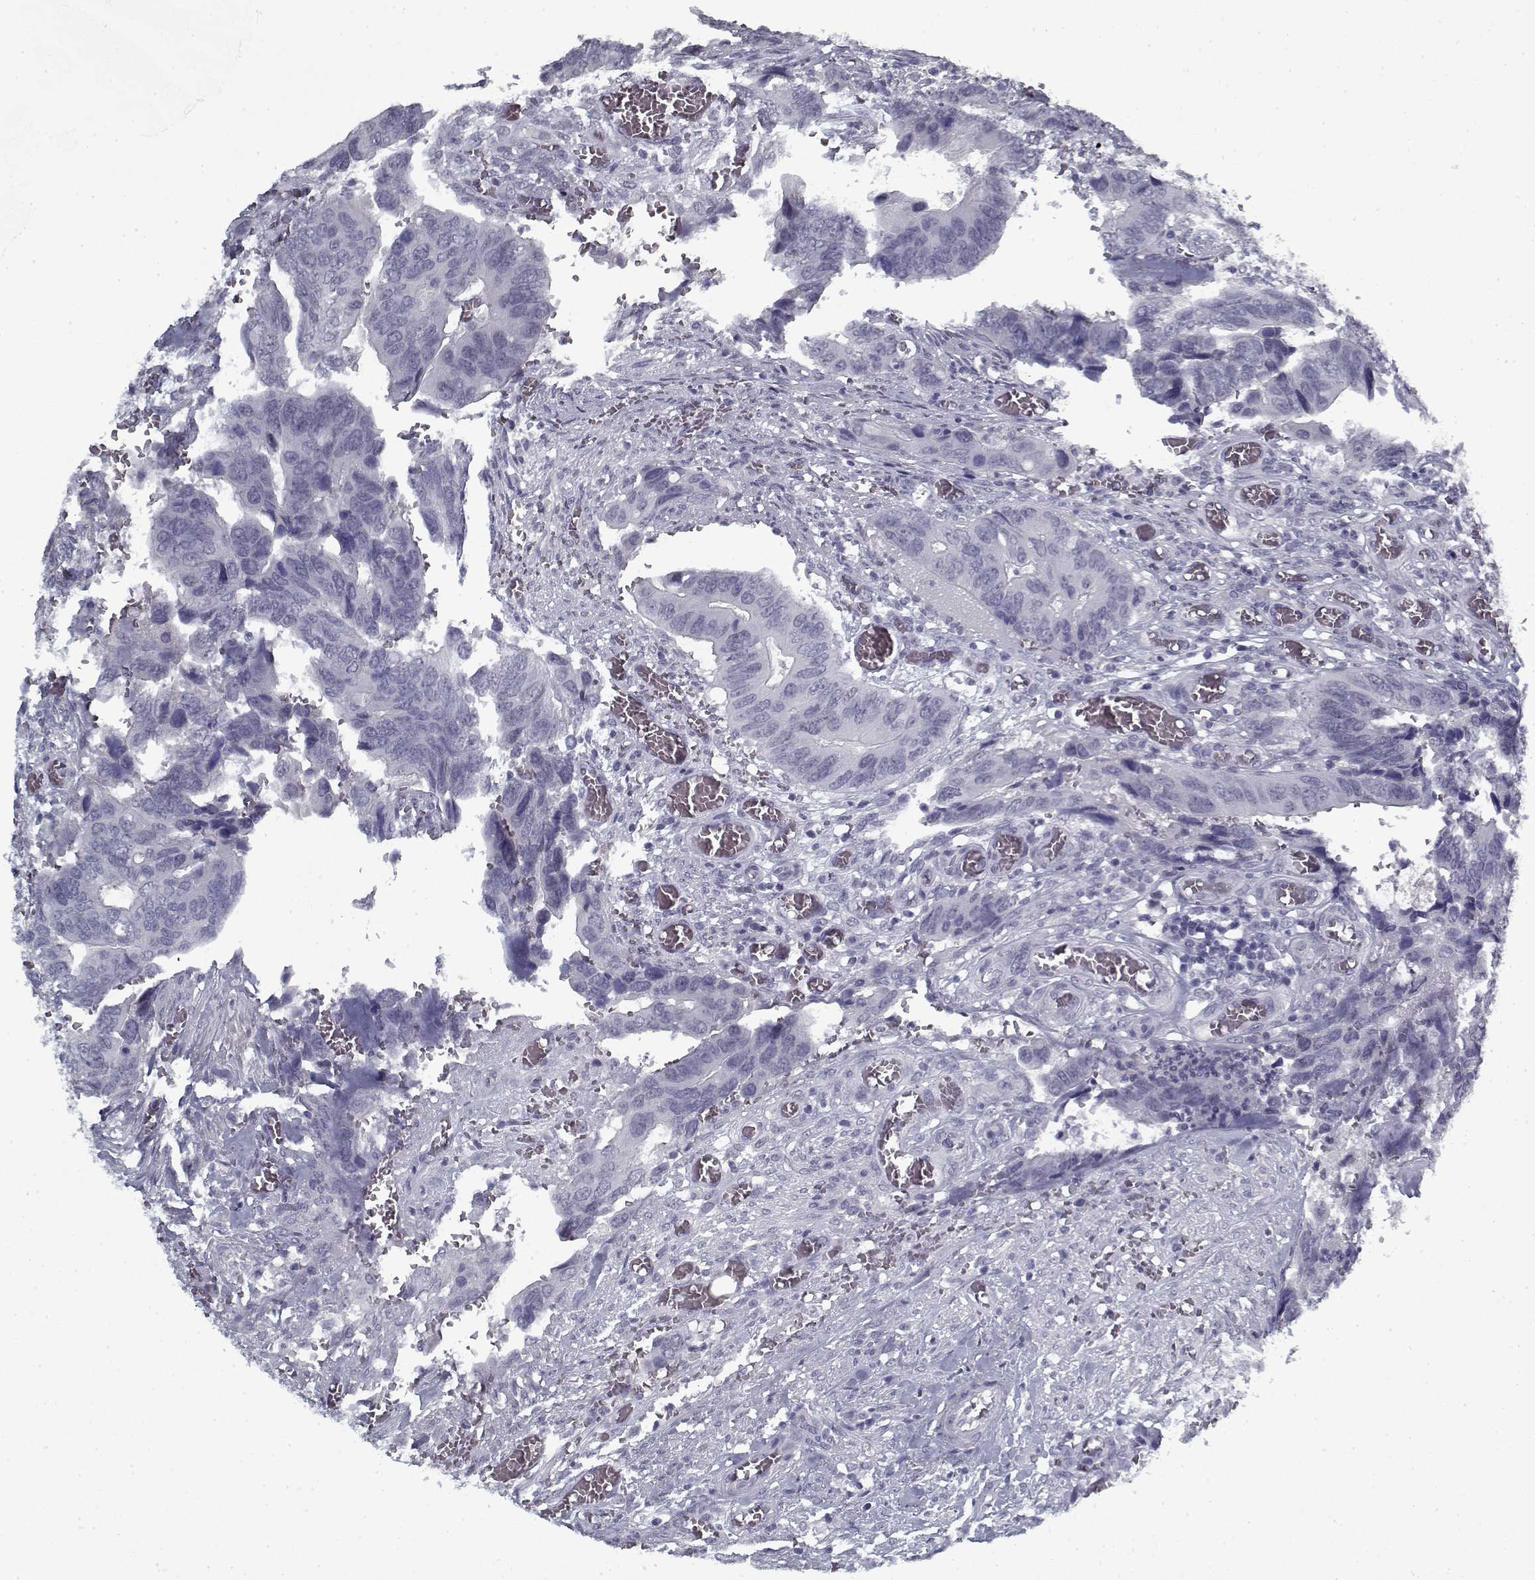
{"staining": {"intensity": "negative", "quantity": "none", "location": "none"}, "tissue": "colorectal cancer", "cell_type": "Tumor cells", "image_type": "cancer", "snomed": [{"axis": "morphology", "description": "Adenocarcinoma, NOS"}, {"axis": "topography", "description": "Colon"}], "caption": "There is no significant expression in tumor cells of adenocarcinoma (colorectal).", "gene": "RNF32", "patient": {"sex": "male", "age": 49}}